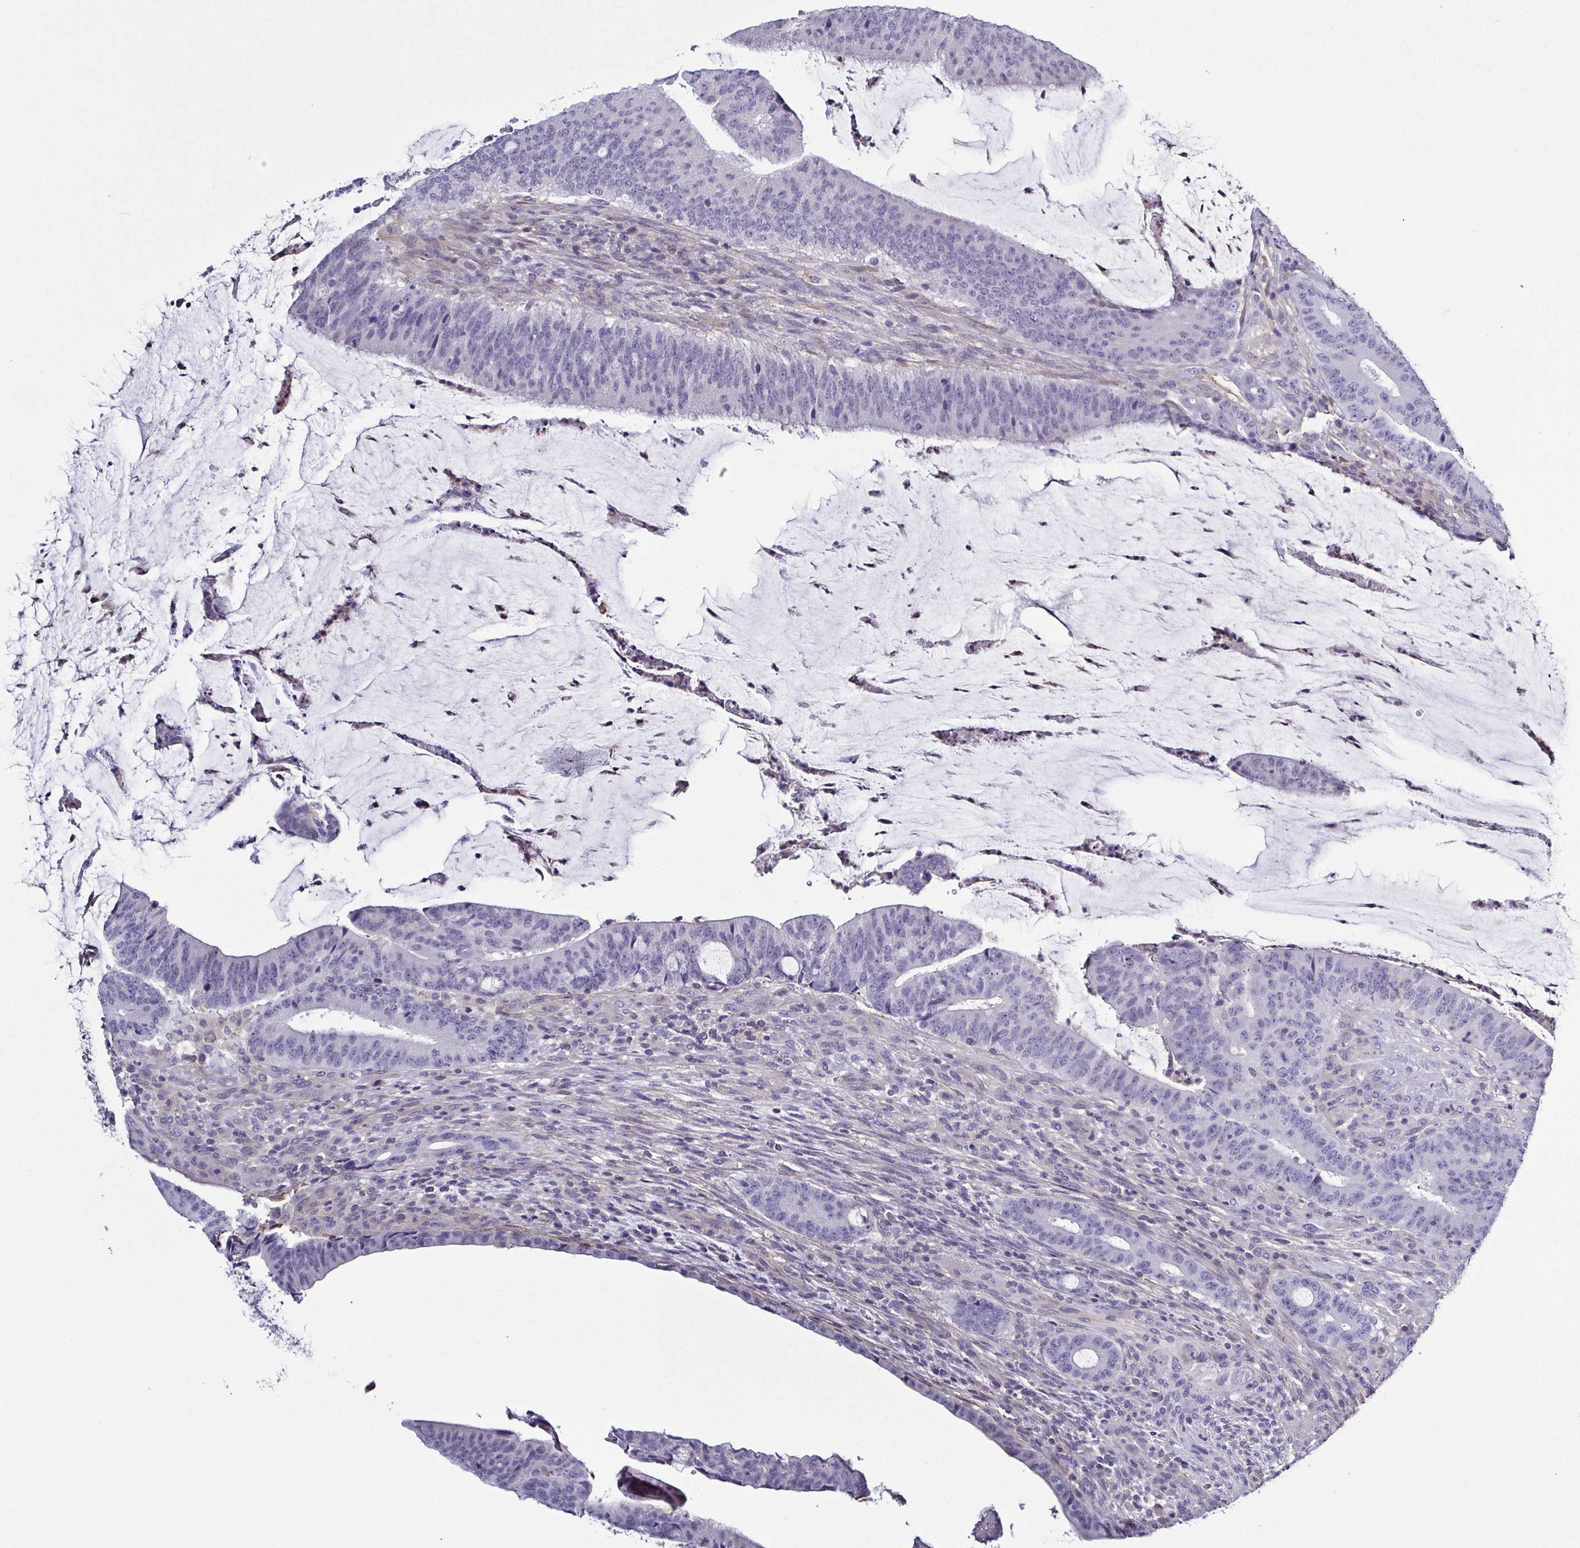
{"staining": {"intensity": "negative", "quantity": "none", "location": "none"}, "tissue": "colorectal cancer", "cell_type": "Tumor cells", "image_type": "cancer", "snomed": [{"axis": "morphology", "description": "Adenocarcinoma, NOS"}, {"axis": "topography", "description": "Colon"}], "caption": "This is an immunohistochemistry photomicrograph of colorectal adenocarcinoma. There is no staining in tumor cells.", "gene": "TNNT2", "patient": {"sex": "female", "age": 43}}